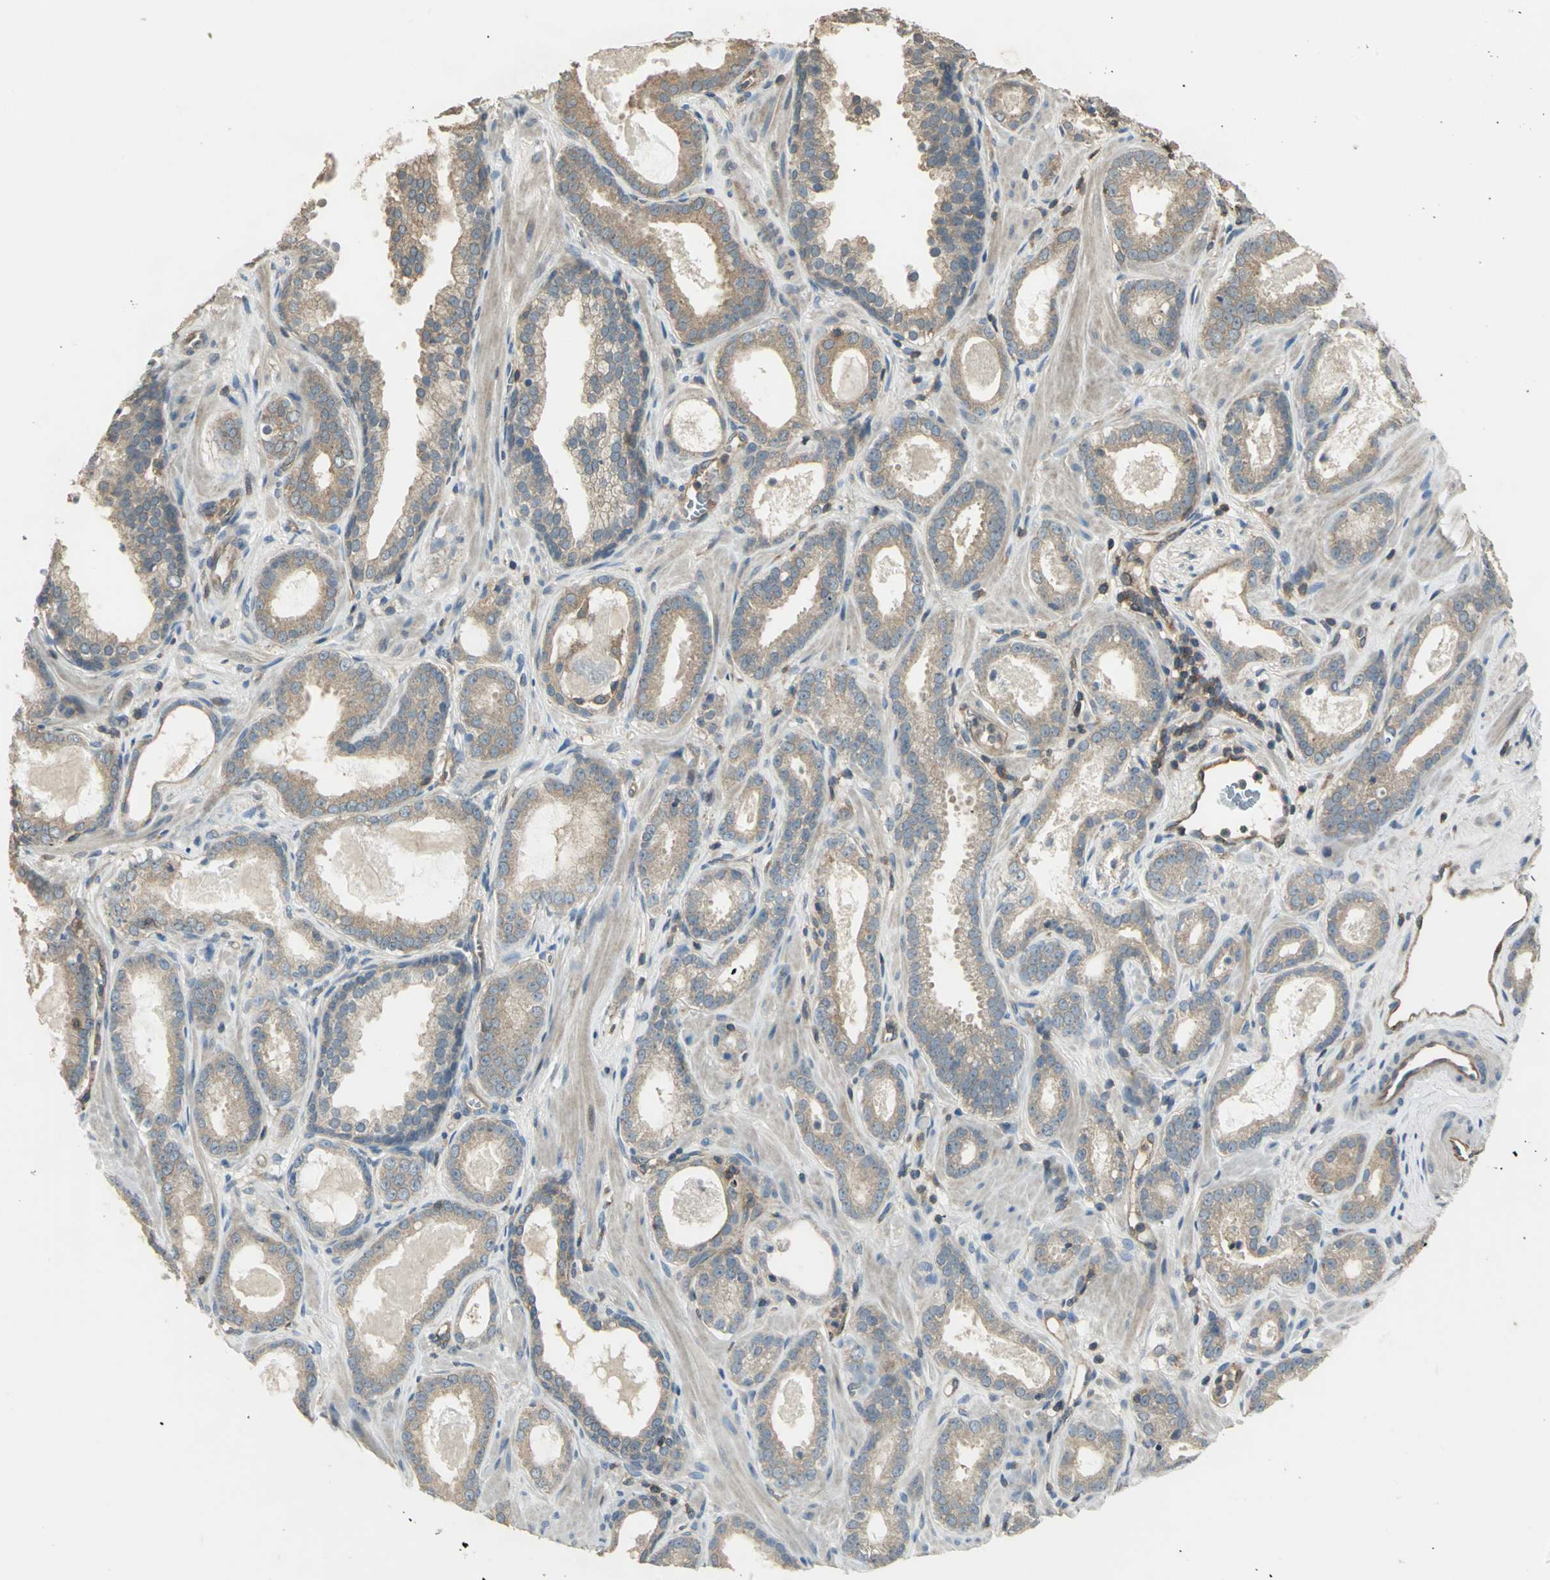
{"staining": {"intensity": "moderate", "quantity": ">75%", "location": "cytoplasmic/membranous"}, "tissue": "prostate cancer", "cell_type": "Tumor cells", "image_type": "cancer", "snomed": [{"axis": "morphology", "description": "Adenocarcinoma, Low grade"}, {"axis": "topography", "description": "Prostate"}], "caption": "DAB (3,3'-diaminobenzidine) immunohistochemical staining of prostate cancer exhibits moderate cytoplasmic/membranous protein staining in approximately >75% of tumor cells. The staining was performed using DAB (3,3'-diaminobenzidine), with brown indicating positive protein expression. Nuclei are stained blue with hematoxylin.", "gene": "RAPGEF1", "patient": {"sex": "male", "age": 57}}